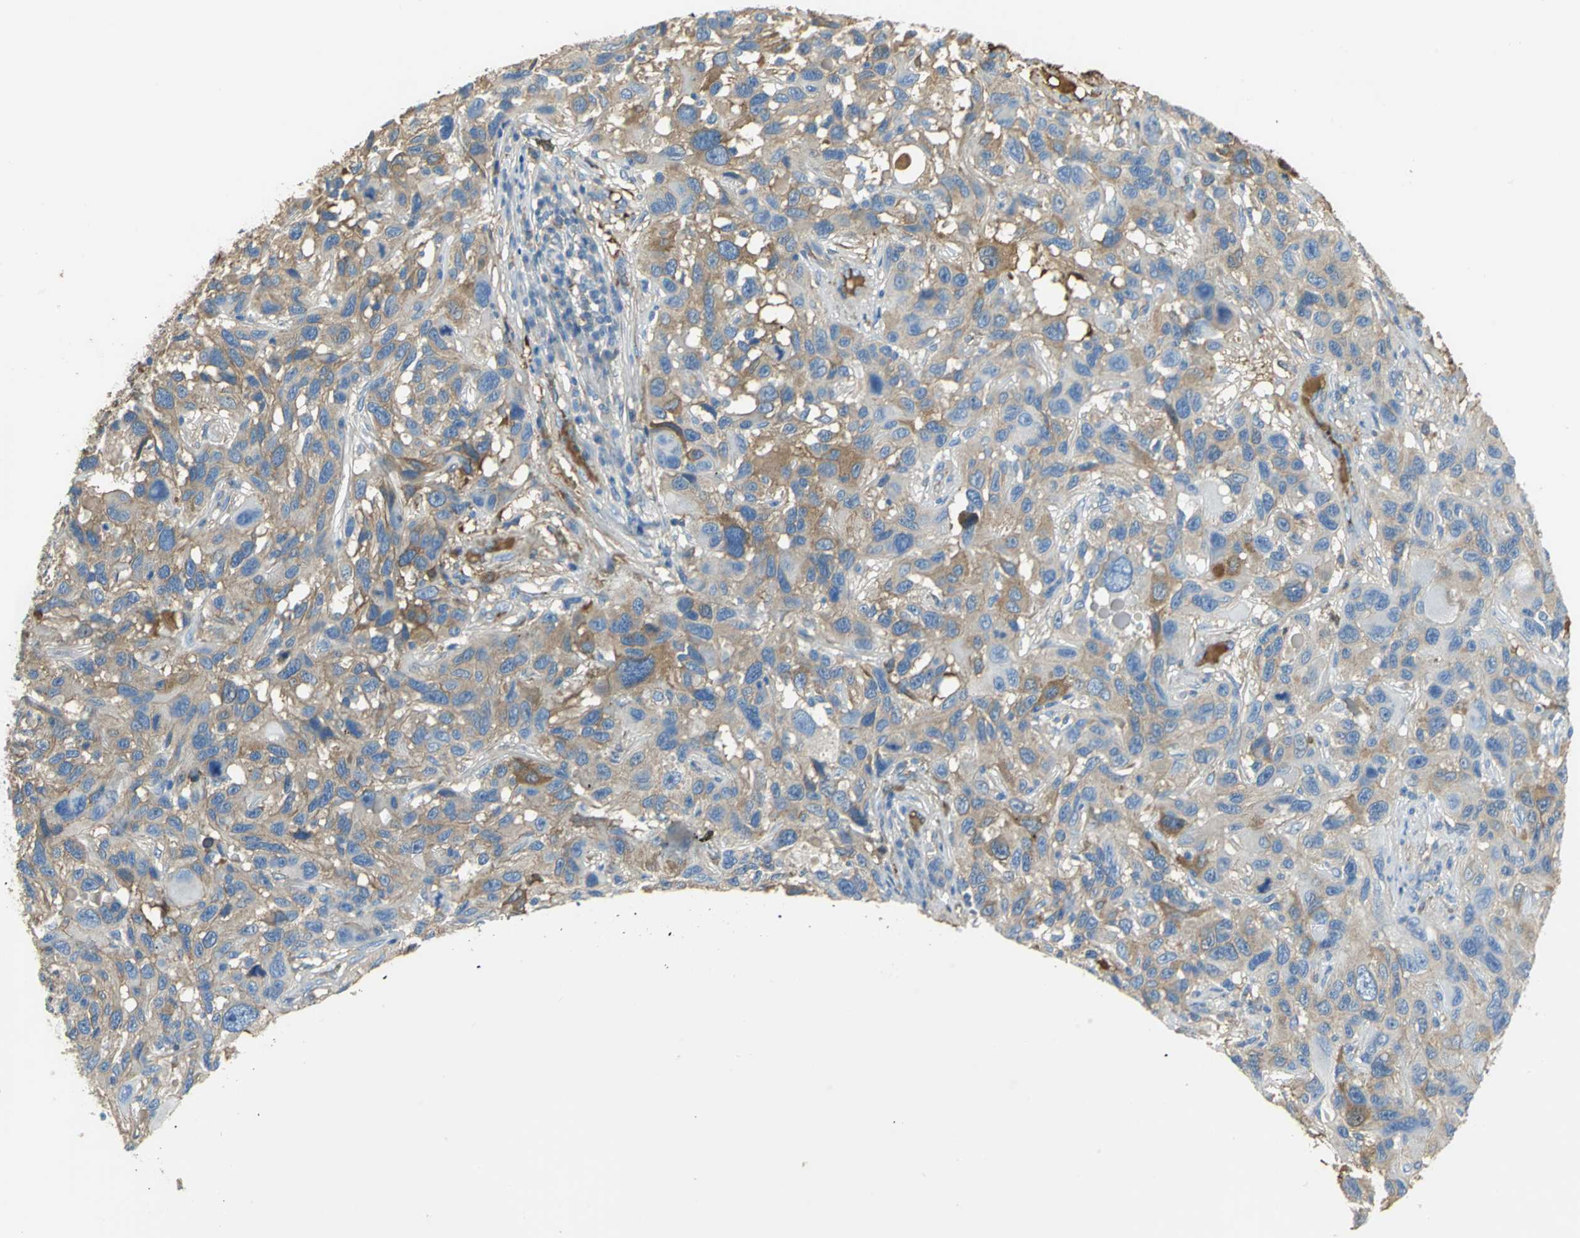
{"staining": {"intensity": "moderate", "quantity": ">75%", "location": "cytoplasmic/membranous"}, "tissue": "melanoma", "cell_type": "Tumor cells", "image_type": "cancer", "snomed": [{"axis": "morphology", "description": "Malignant melanoma, NOS"}, {"axis": "topography", "description": "Skin"}], "caption": "Malignant melanoma stained with a protein marker shows moderate staining in tumor cells.", "gene": "GYG2", "patient": {"sex": "male", "age": 53}}